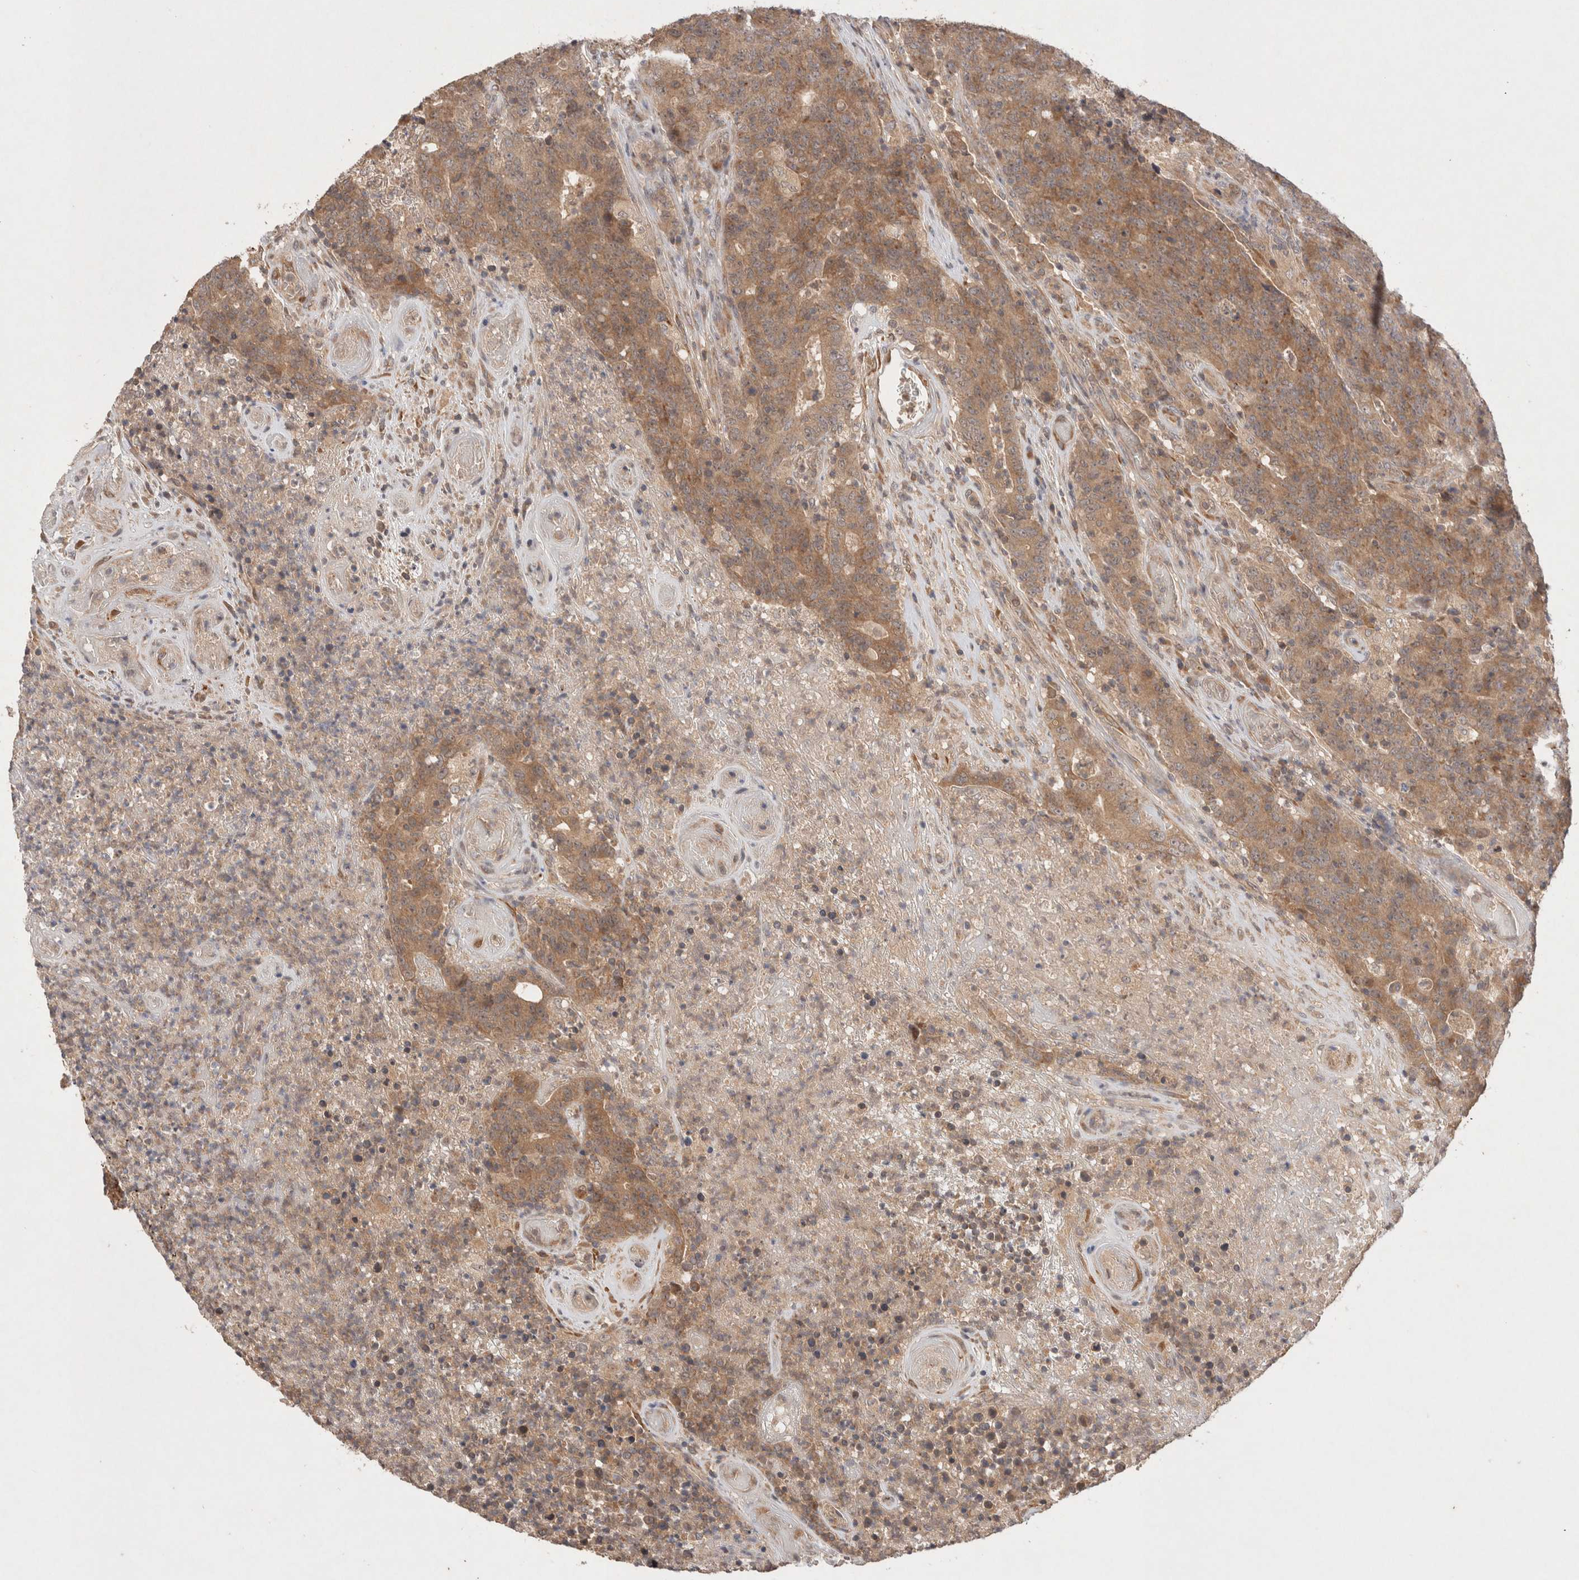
{"staining": {"intensity": "moderate", "quantity": ">75%", "location": "cytoplasmic/membranous"}, "tissue": "colorectal cancer", "cell_type": "Tumor cells", "image_type": "cancer", "snomed": [{"axis": "morphology", "description": "Normal tissue, NOS"}, {"axis": "morphology", "description": "Adenocarcinoma, NOS"}, {"axis": "topography", "description": "Colon"}], "caption": "Immunohistochemistry (IHC) image of human adenocarcinoma (colorectal) stained for a protein (brown), which reveals medium levels of moderate cytoplasmic/membranous staining in approximately >75% of tumor cells.", "gene": "KLHL20", "patient": {"sex": "female", "age": 75}}